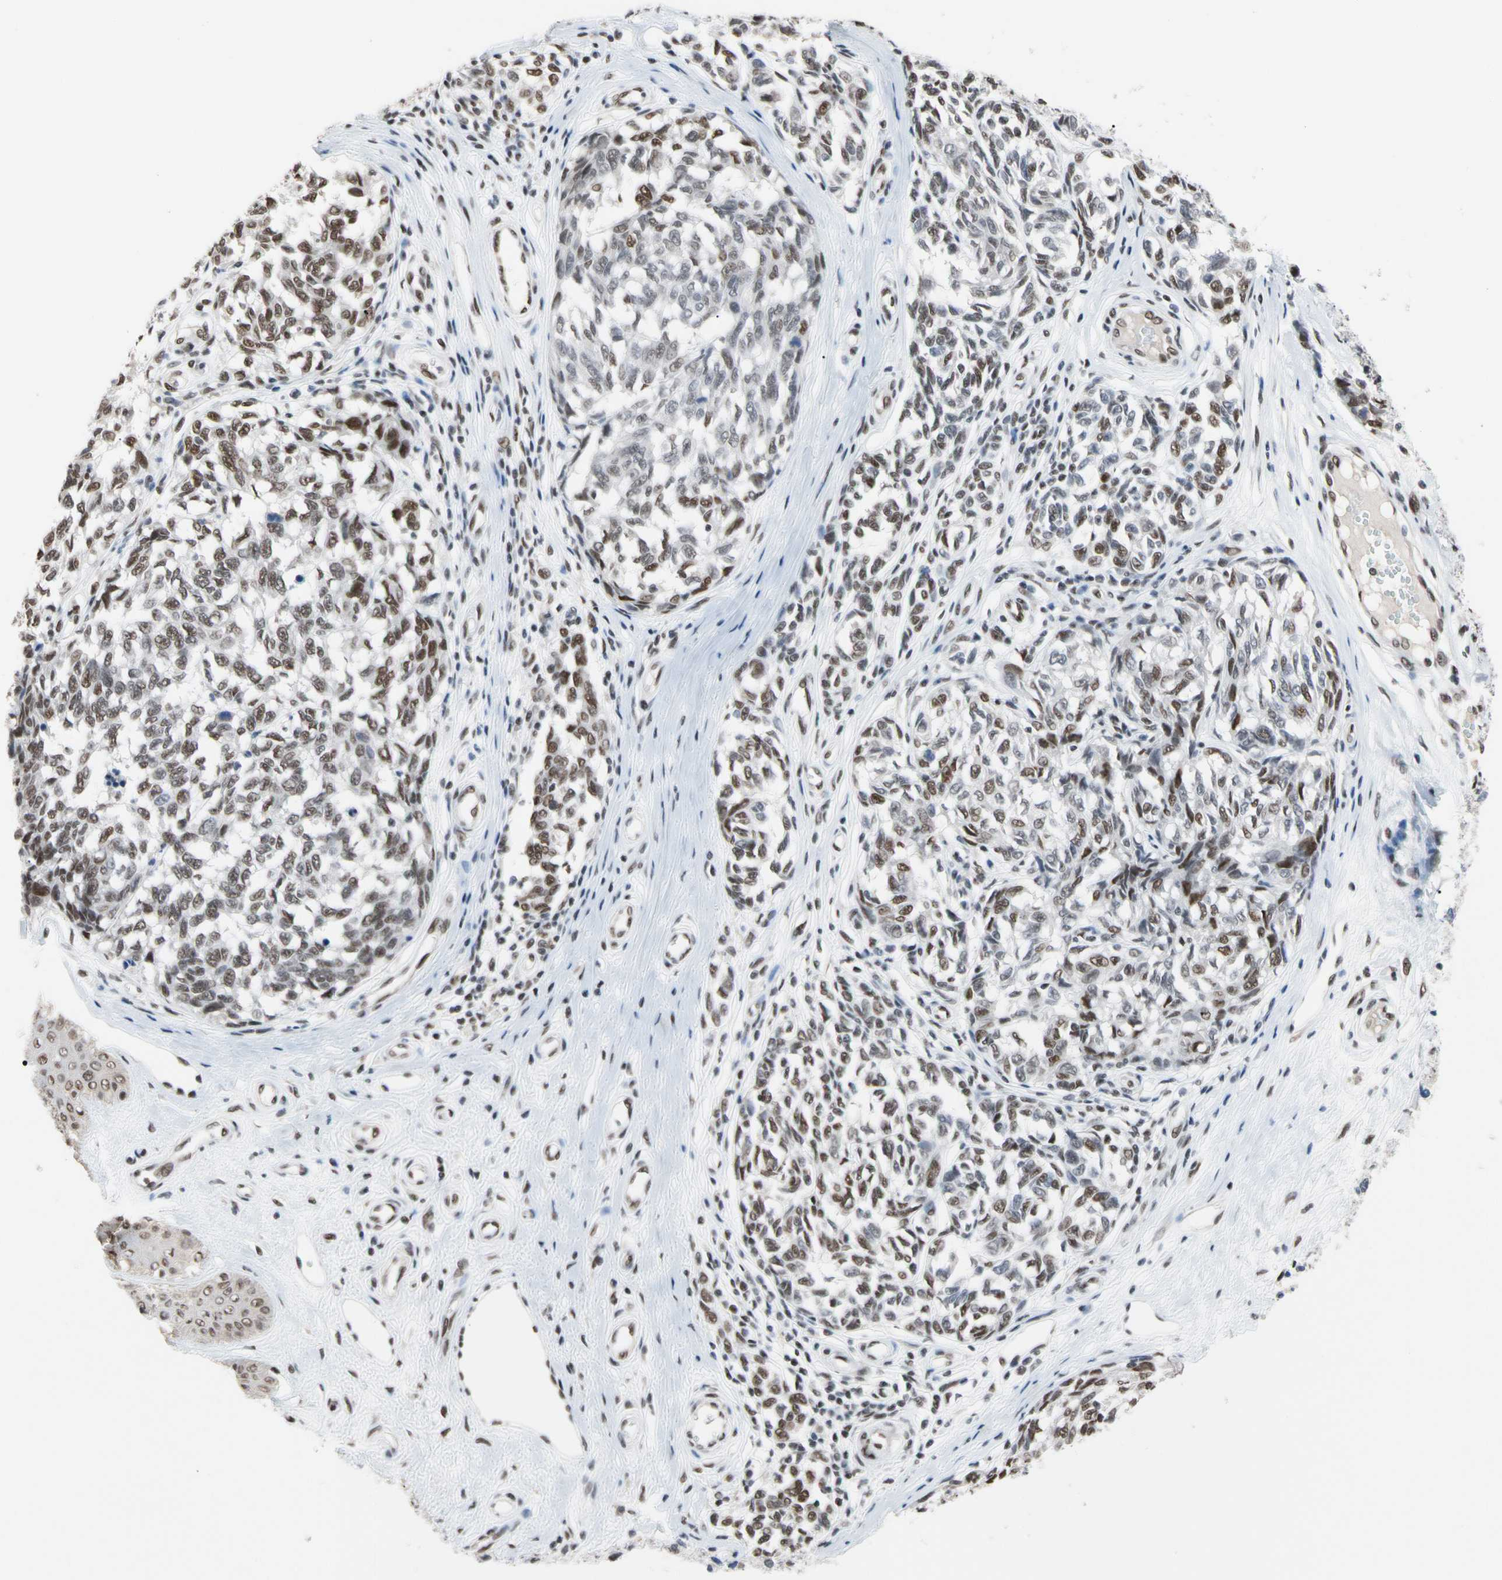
{"staining": {"intensity": "moderate", "quantity": "25%-75%", "location": "nuclear"}, "tissue": "melanoma", "cell_type": "Tumor cells", "image_type": "cancer", "snomed": [{"axis": "morphology", "description": "Malignant melanoma, NOS"}, {"axis": "topography", "description": "Skin"}], "caption": "IHC staining of malignant melanoma, which shows medium levels of moderate nuclear staining in approximately 25%-75% of tumor cells indicating moderate nuclear protein staining. The staining was performed using DAB (3,3'-diaminobenzidine) (brown) for protein detection and nuclei were counterstained in hematoxylin (blue).", "gene": "FAM98B", "patient": {"sex": "female", "age": 64}}